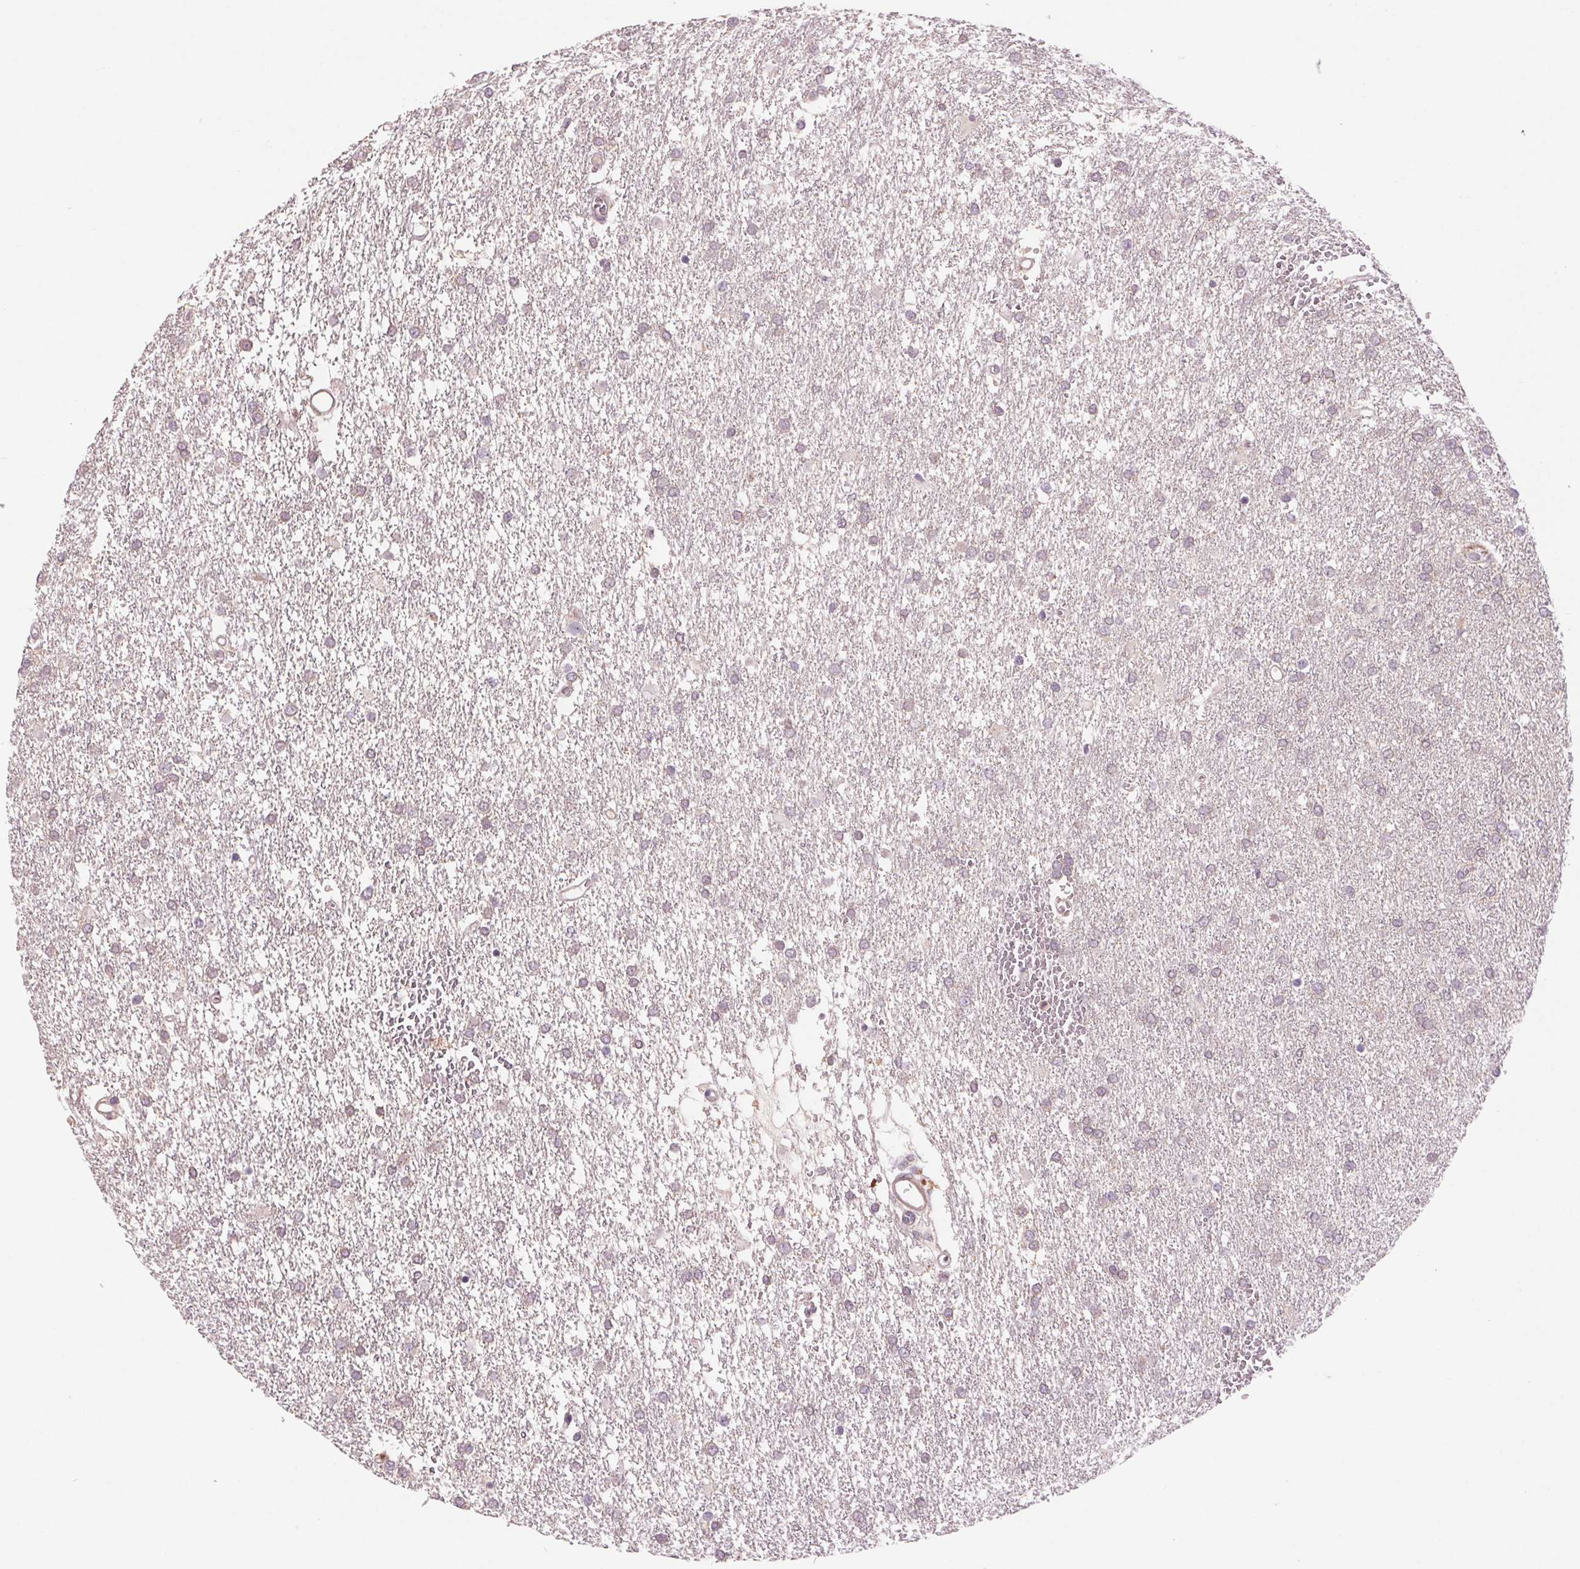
{"staining": {"intensity": "negative", "quantity": "none", "location": "none"}, "tissue": "glioma", "cell_type": "Tumor cells", "image_type": "cancer", "snomed": [{"axis": "morphology", "description": "Glioma, malignant, High grade"}, {"axis": "topography", "description": "Brain"}], "caption": "Immunohistochemical staining of glioma displays no significant staining in tumor cells.", "gene": "HHLA2", "patient": {"sex": "female", "age": 61}}